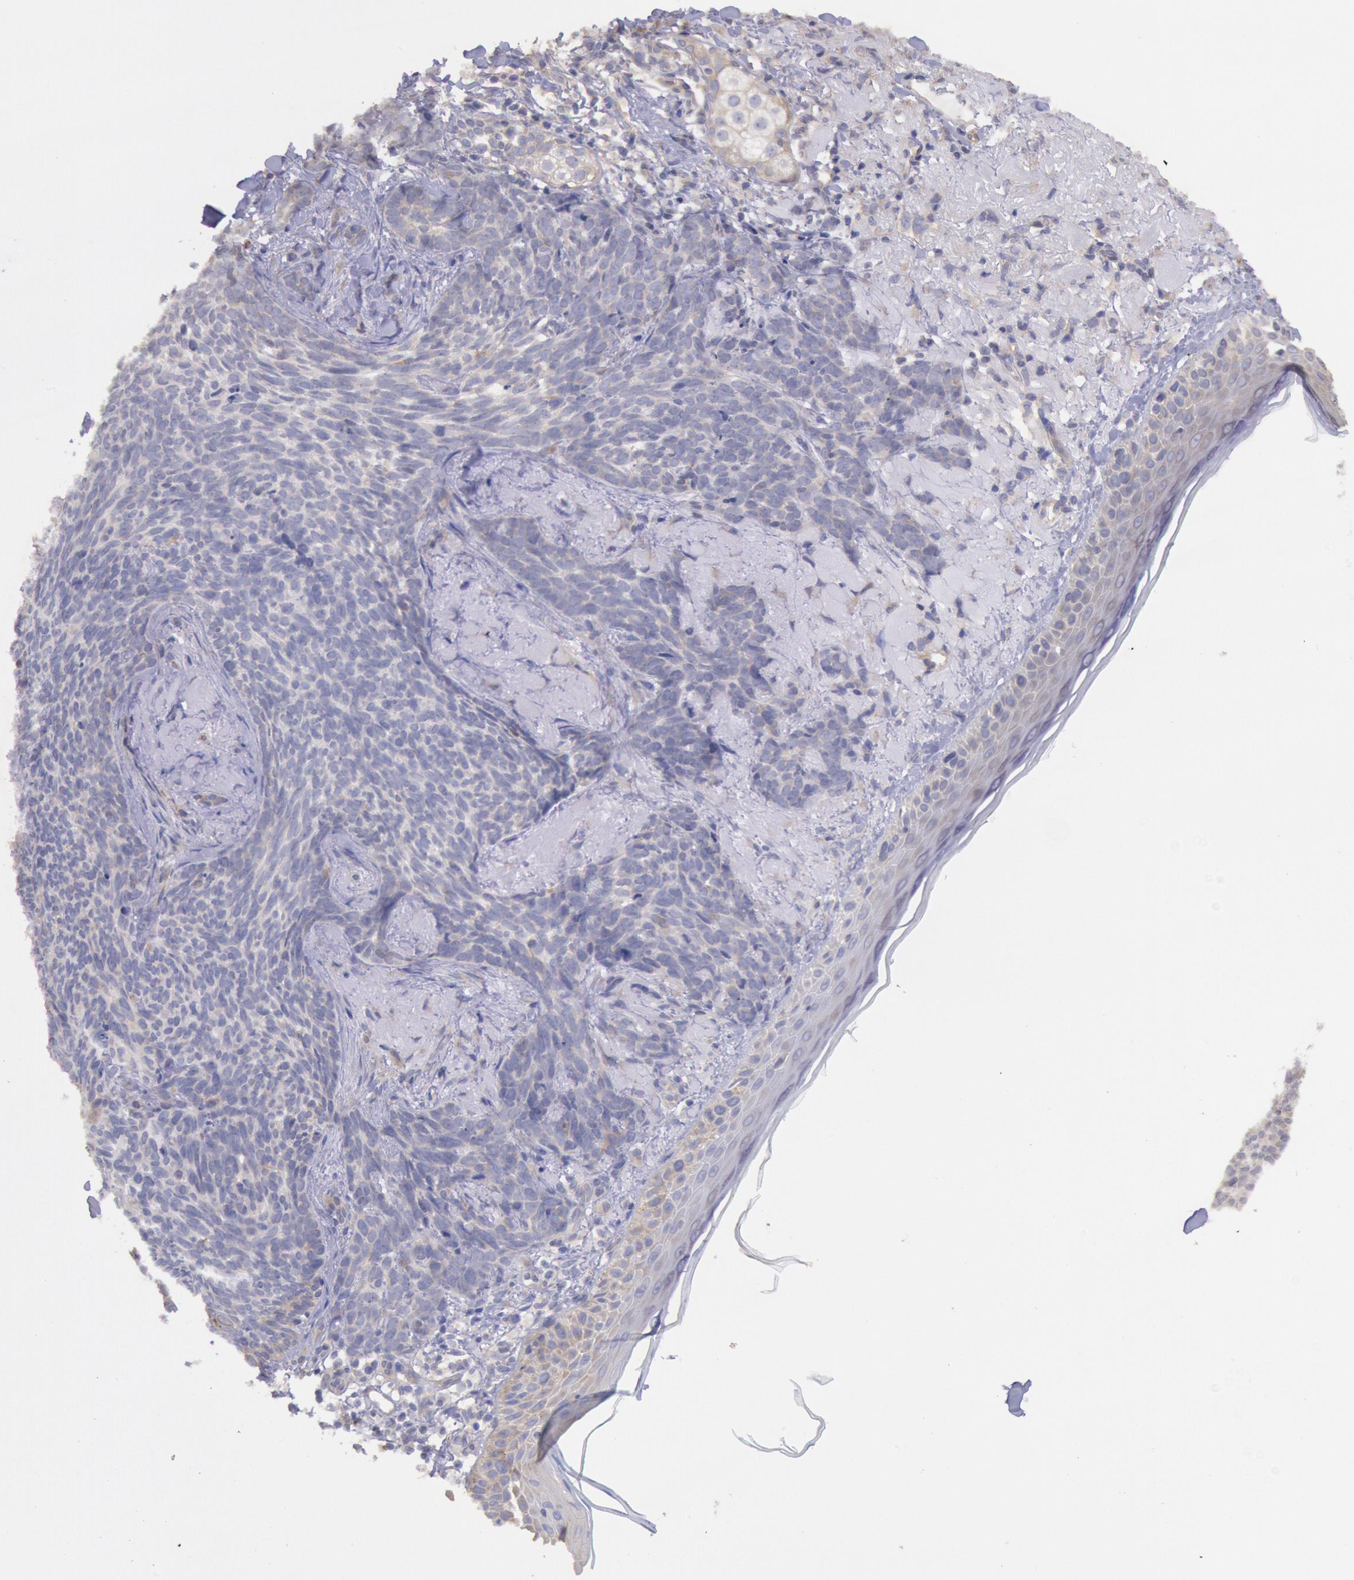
{"staining": {"intensity": "weak", "quantity": "<25%", "location": "cytoplasmic/membranous"}, "tissue": "skin cancer", "cell_type": "Tumor cells", "image_type": "cancer", "snomed": [{"axis": "morphology", "description": "Basal cell carcinoma"}, {"axis": "topography", "description": "Skin"}], "caption": "This is a image of immunohistochemistry (IHC) staining of skin basal cell carcinoma, which shows no expression in tumor cells.", "gene": "DRG1", "patient": {"sex": "female", "age": 81}}